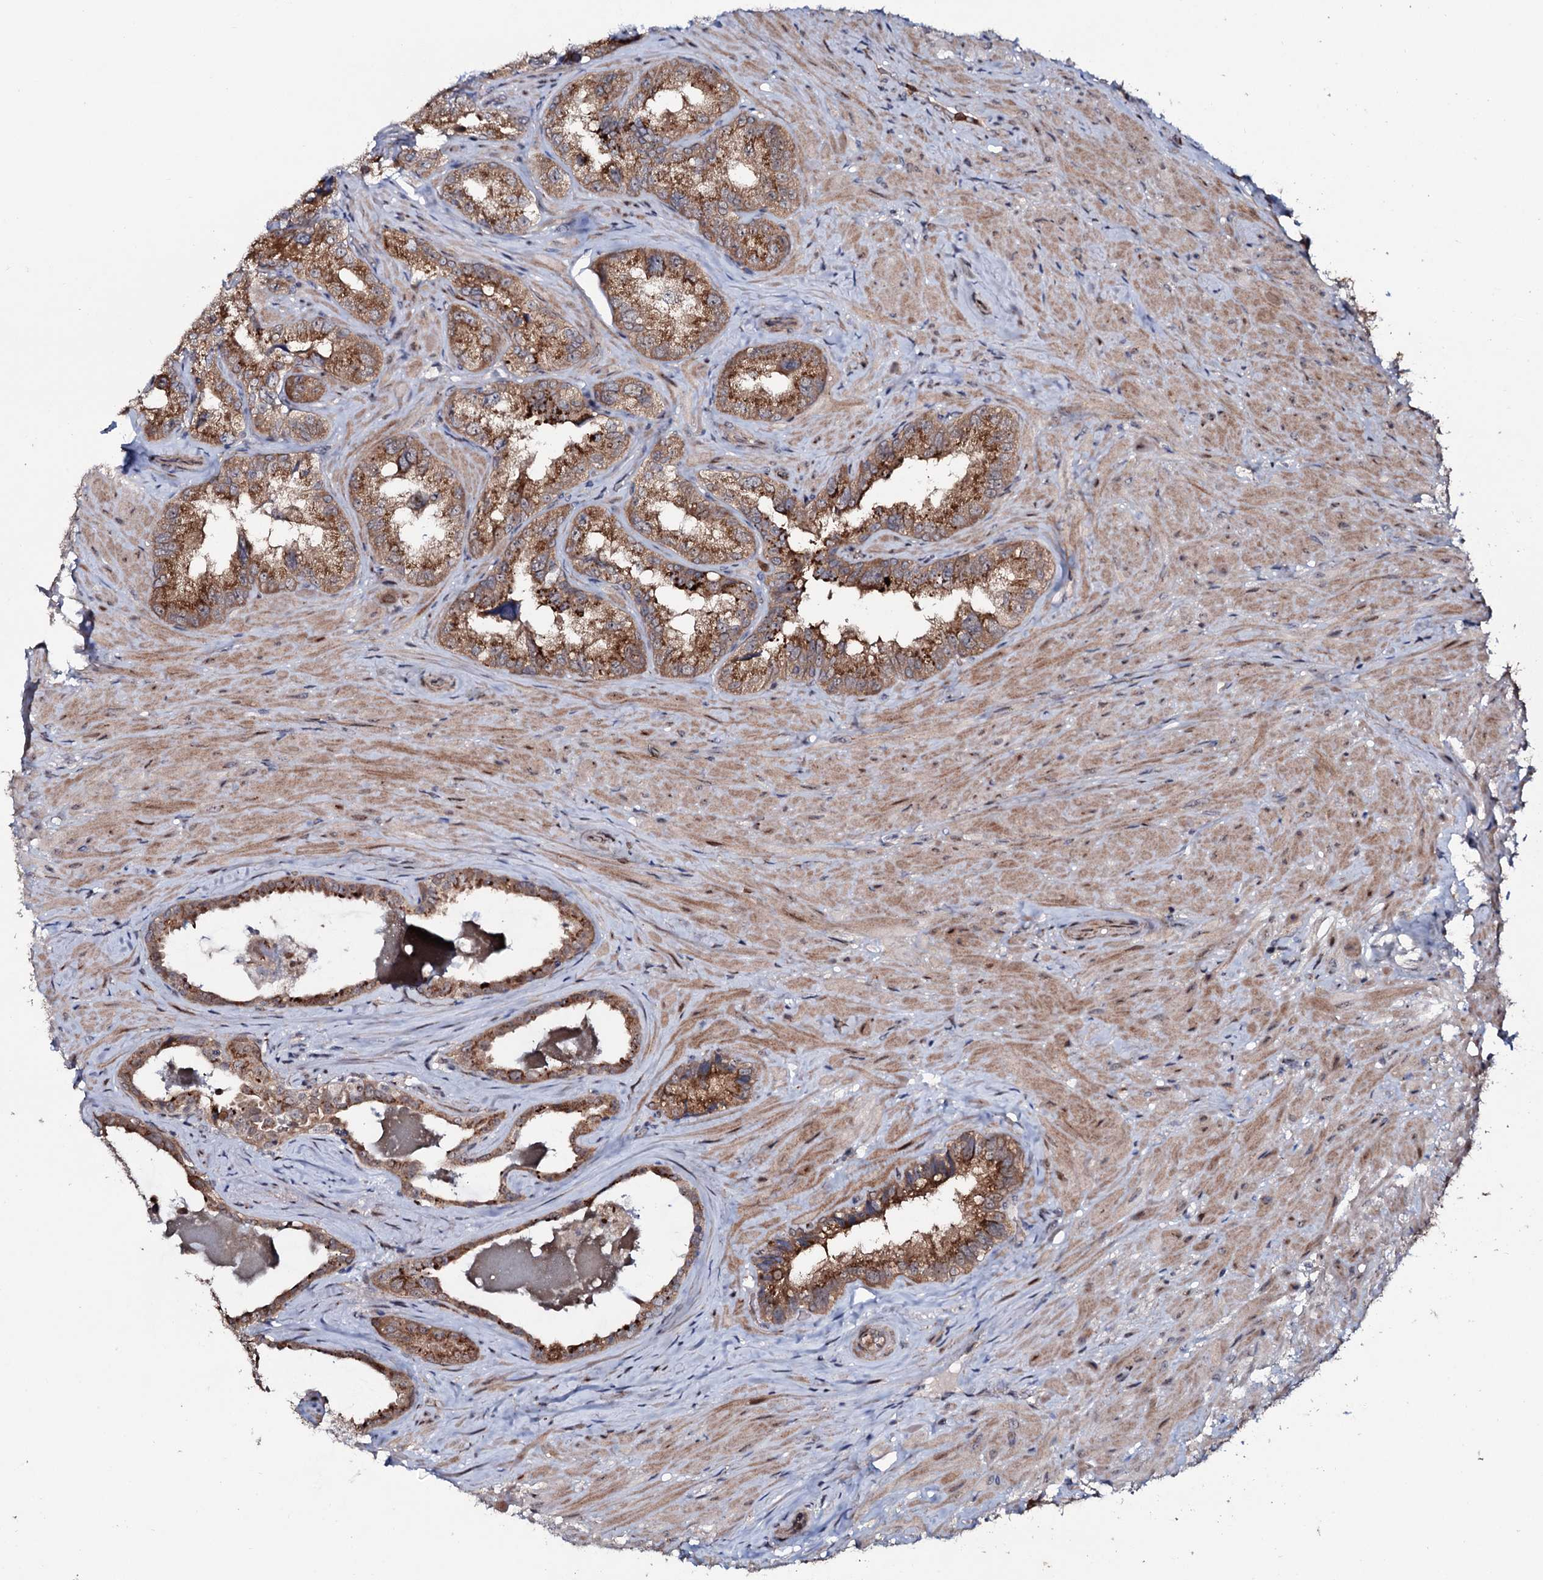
{"staining": {"intensity": "moderate", "quantity": ">75%", "location": "cytoplasmic/membranous"}, "tissue": "seminal vesicle", "cell_type": "Glandular cells", "image_type": "normal", "snomed": [{"axis": "morphology", "description": "Normal tissue, NOS"}, {"axis": "topography", "description": "Seminal veicle"}, {"axis": "topography", "description": "Peripheral nerve tissue"}], "caption": "A high-resolution image shows immunohistochemistry (IHC) staining of unremarkable seminal vesicle, which displays moderate cytoplasmic/membranous expression in about >75% of glandular cells.", "gene": "COG6", "patient": {"sex": "male", "age": 67}}